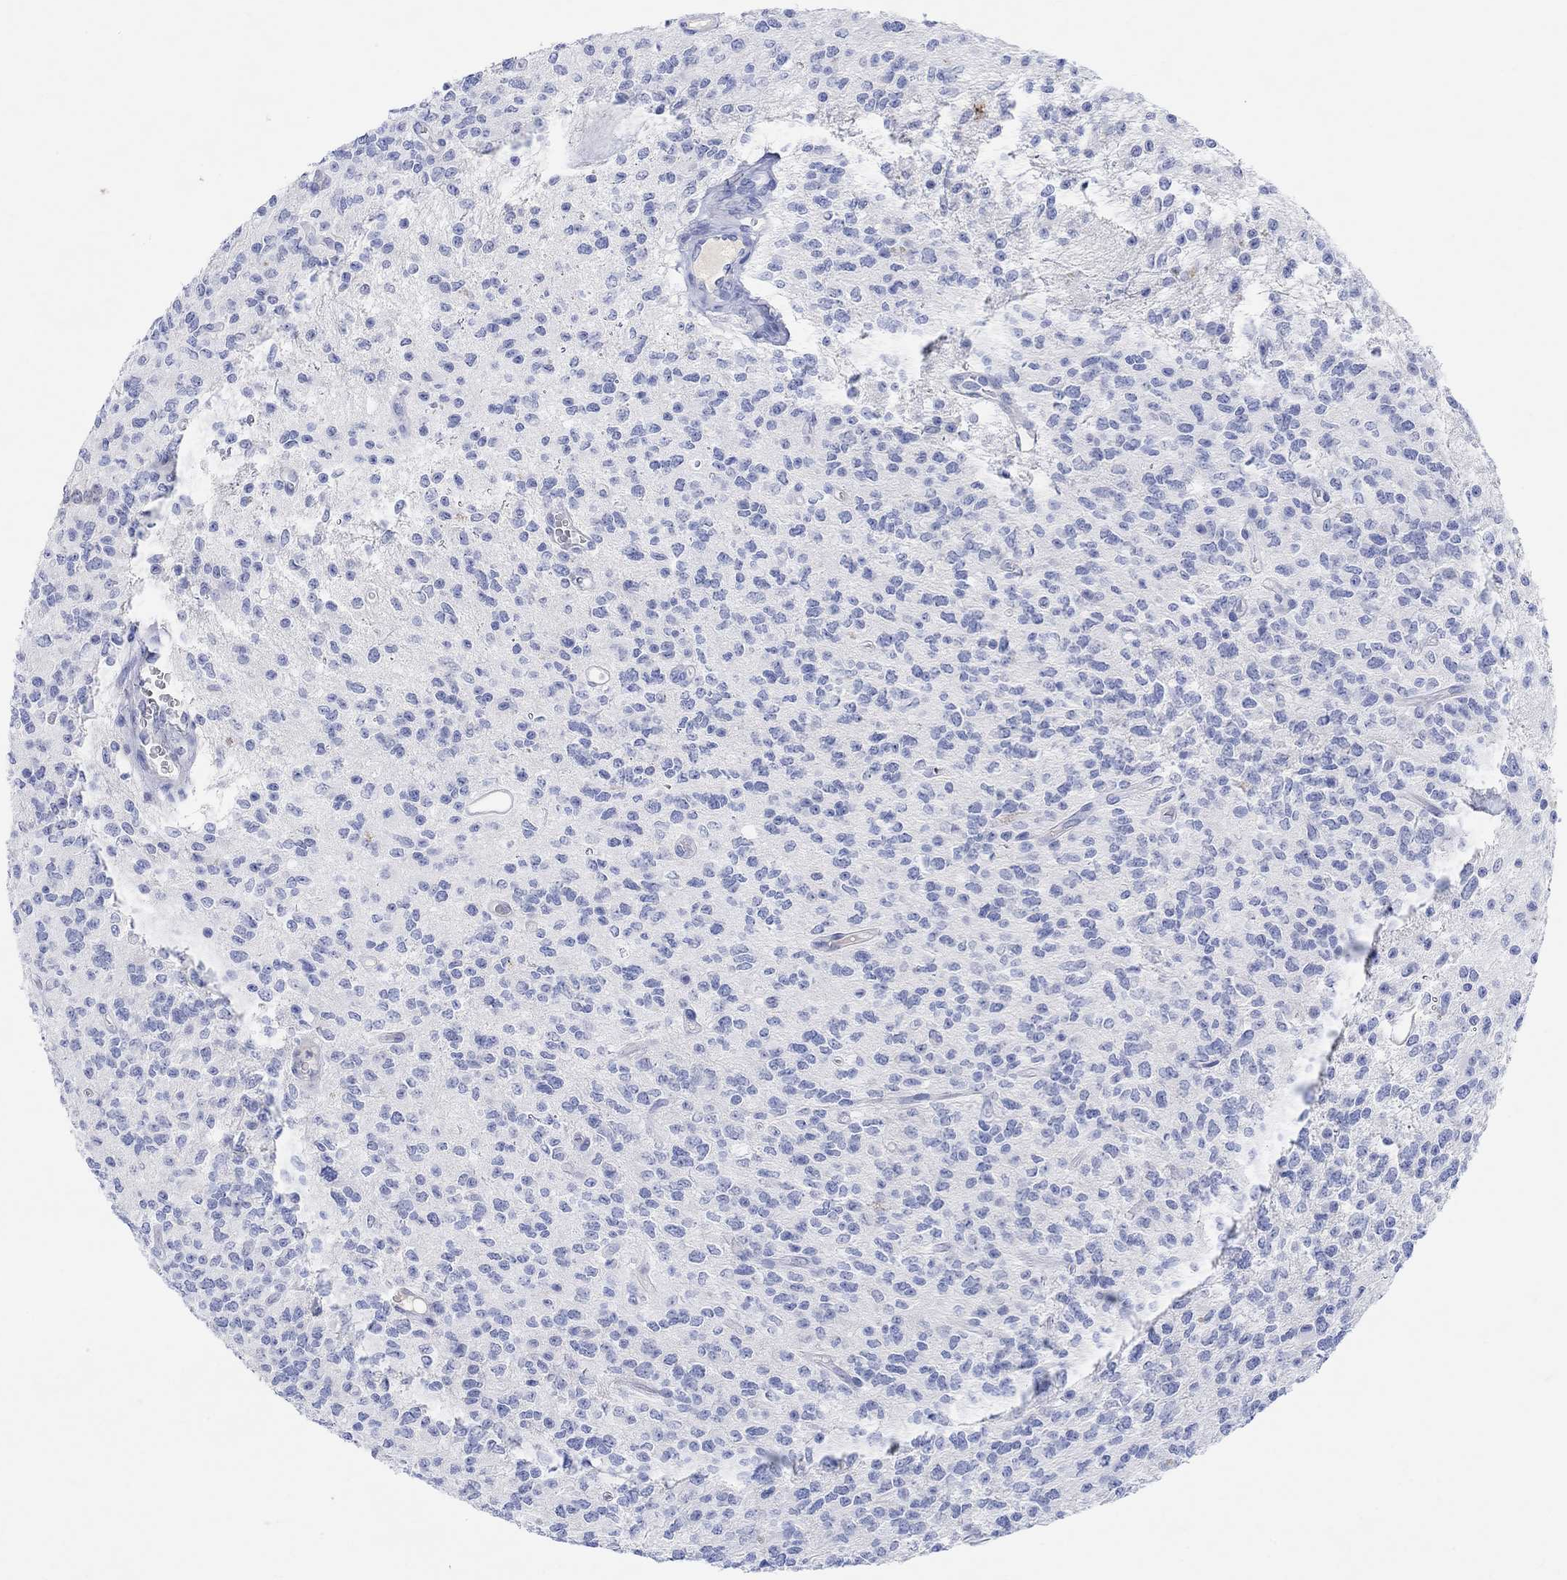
{"staining": {"intensity": "negative", "quantity": "none", "location": "none"}, "tissue": "glioma", "cell_type": "Tumor cells", "image_type": "cancer", "snomed": [{"axis": "morphology", "description": "Glioma, malignant, Low grade"}, {"axis": "topography", "description": "Brain"}], "caption": "Glioma was stained to show a protein in brown. There is no significant positivity in tumor cells. Nuclei are stained in blue.", "gene": "TYR", "patient": {"sex": "female", "age": 45}}